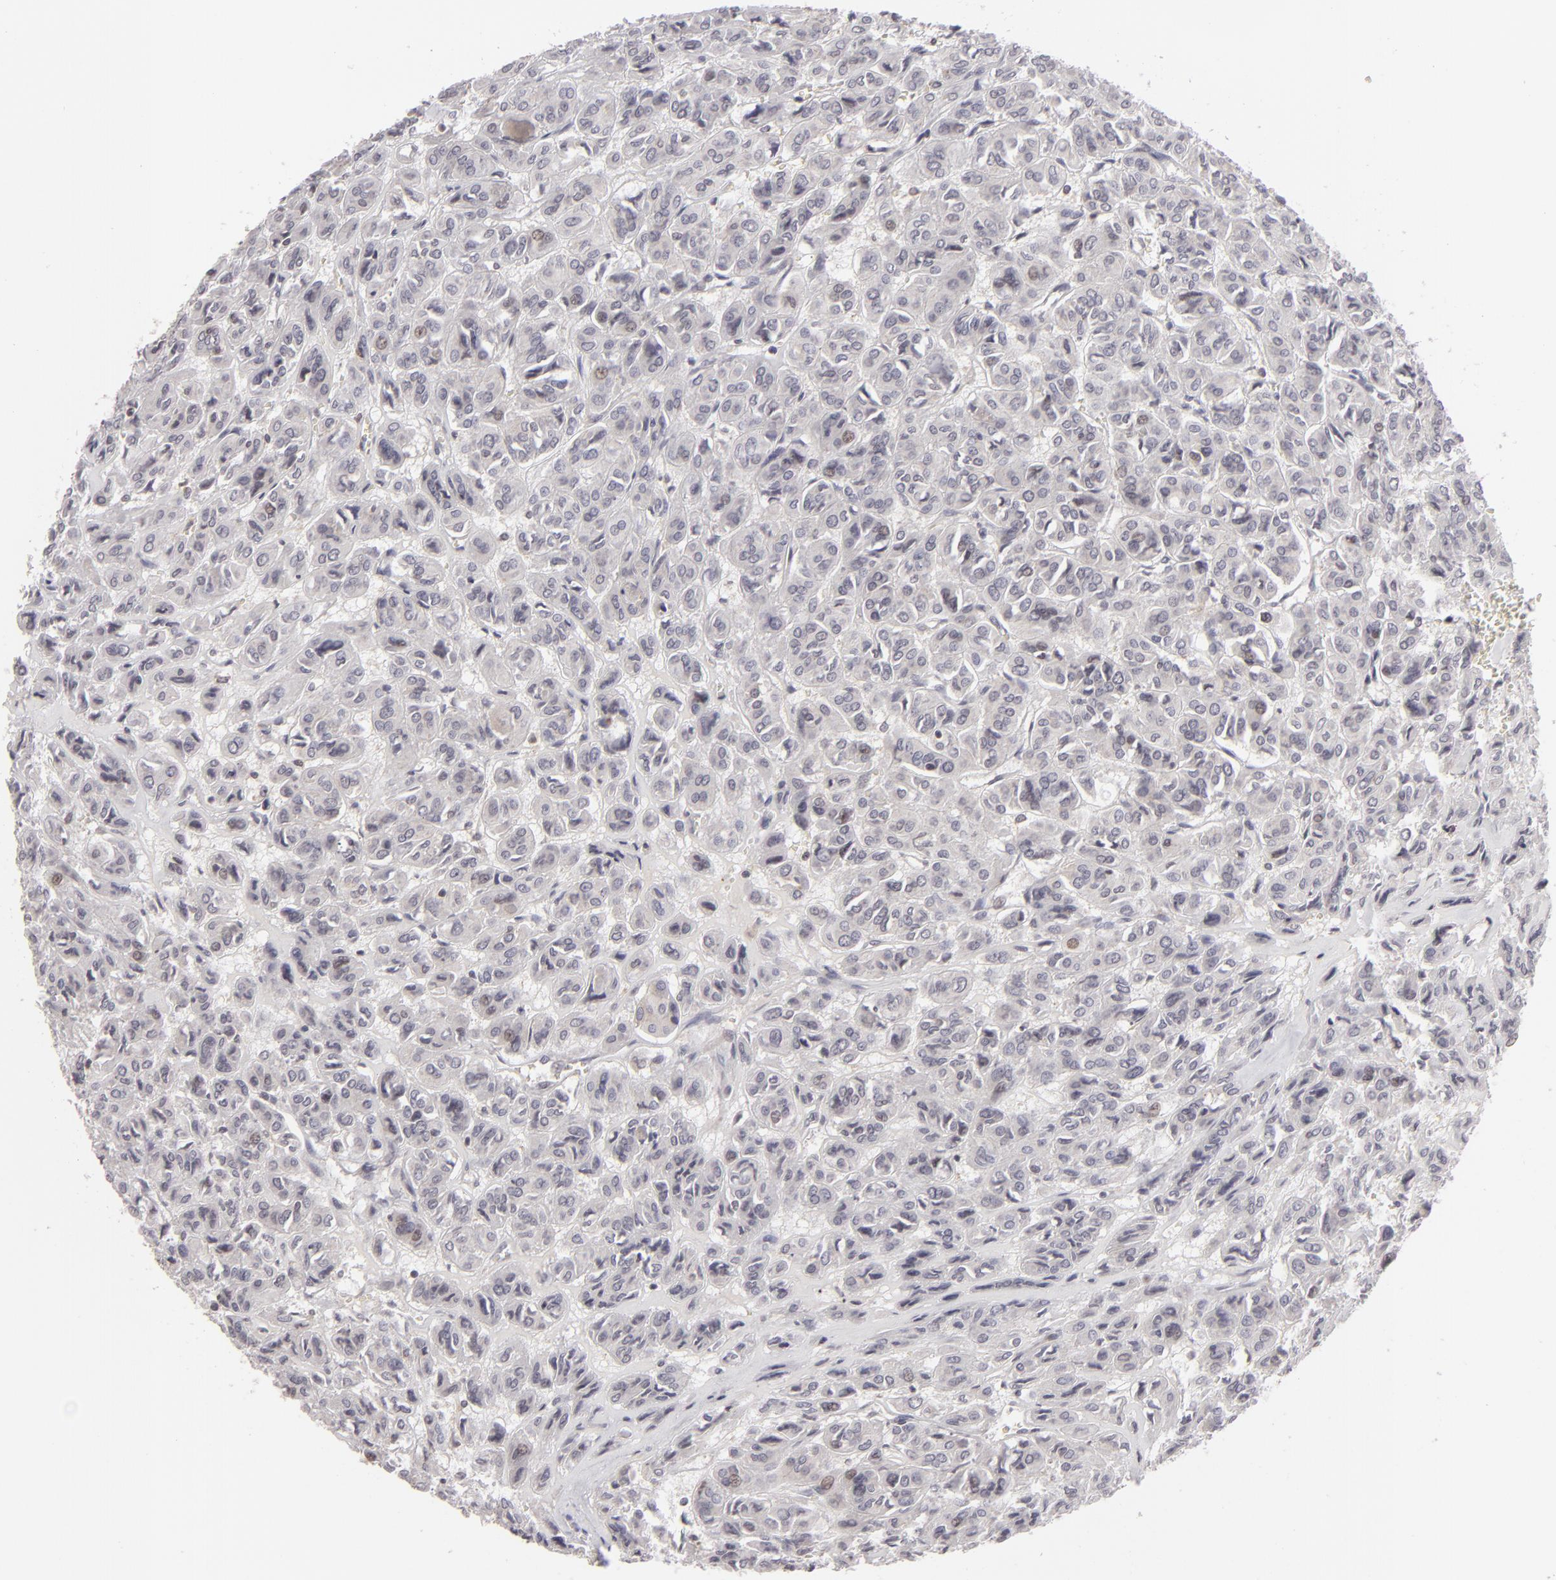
{"staining": {"intensity": "negative", "quantity": "none", "location": "none"}, "tissue": "thyroid cancer", "cell_type": "Tumor cells", "image_type": "cancer", "snomed": [{"axis": "morphology", "description": "Follicular adenoma carcinoma, NOS"}, {"axis": "topography", "description": "Thyroid gland"}], "caption": "Immunohistochemistry (IHC) image of human thyroid cancer stained for a protein (brown), which shows no staining in tumor cells.", "gene": "CLDN2", "patient": {"sex": "female", "age": 71}}